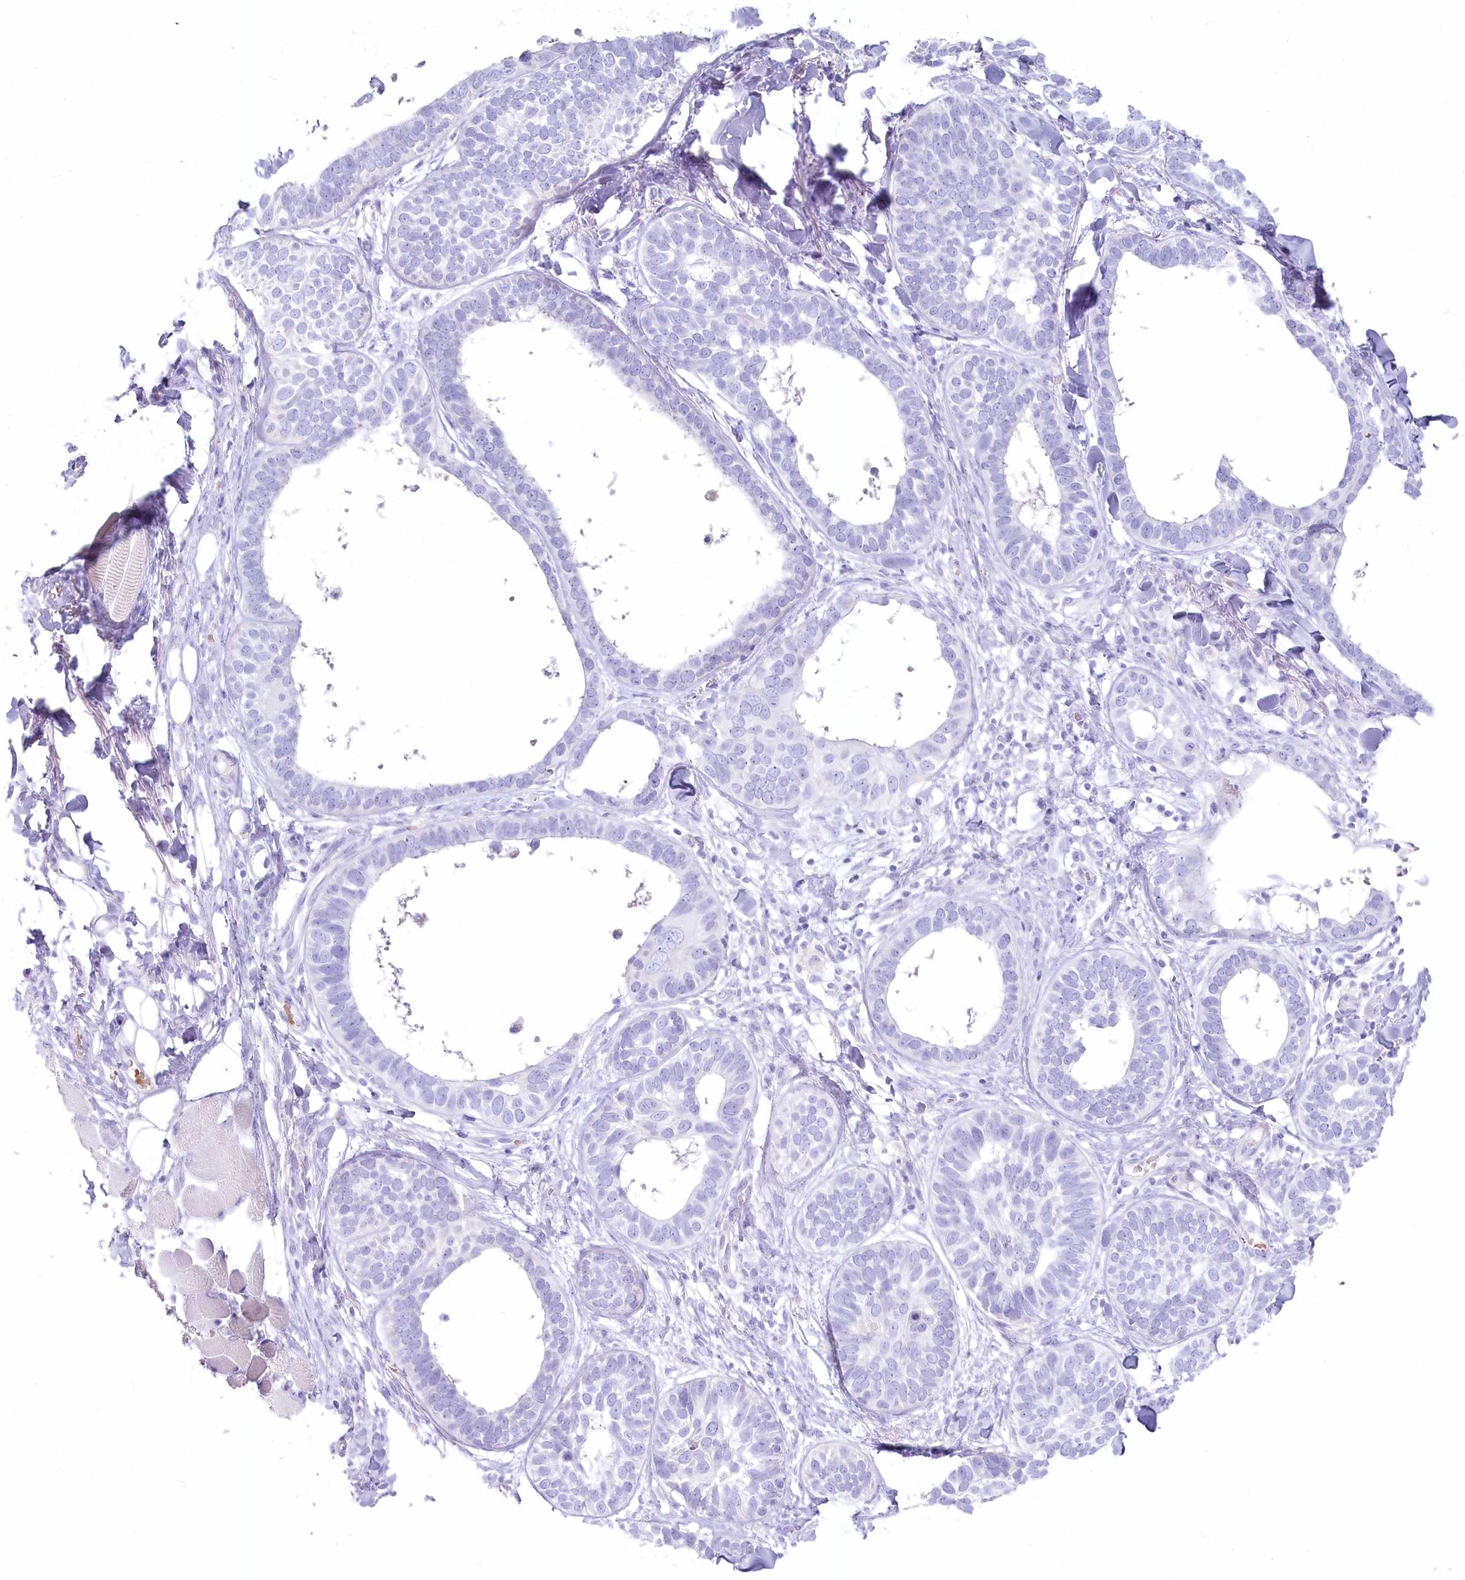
{"staining": {"intensity": "negative", "quantity": "none", "location": "none"}, "tissue": "skin cancer", "cell_type": "Tumor cells", "image_type": "cancer", "snomed": [{"axis": "morphology", "description": "Basal cell carcinoma"}, {"axis": "topography", "description": "Skin"}], "caption": "Immunohistochemistry (IHC) image of basal cell carcinoma (skin) stained for a protein (brown), which demonstrates no positivity in tumor cells. Brightfield microscopy of IHC stained with DAB (3,3'-diaminobenzidine) (brown) and hematoxylin (blue), captured at high magnification.", "gene": "IFIT5", "patient": {"sex": "male", "age": 62}}